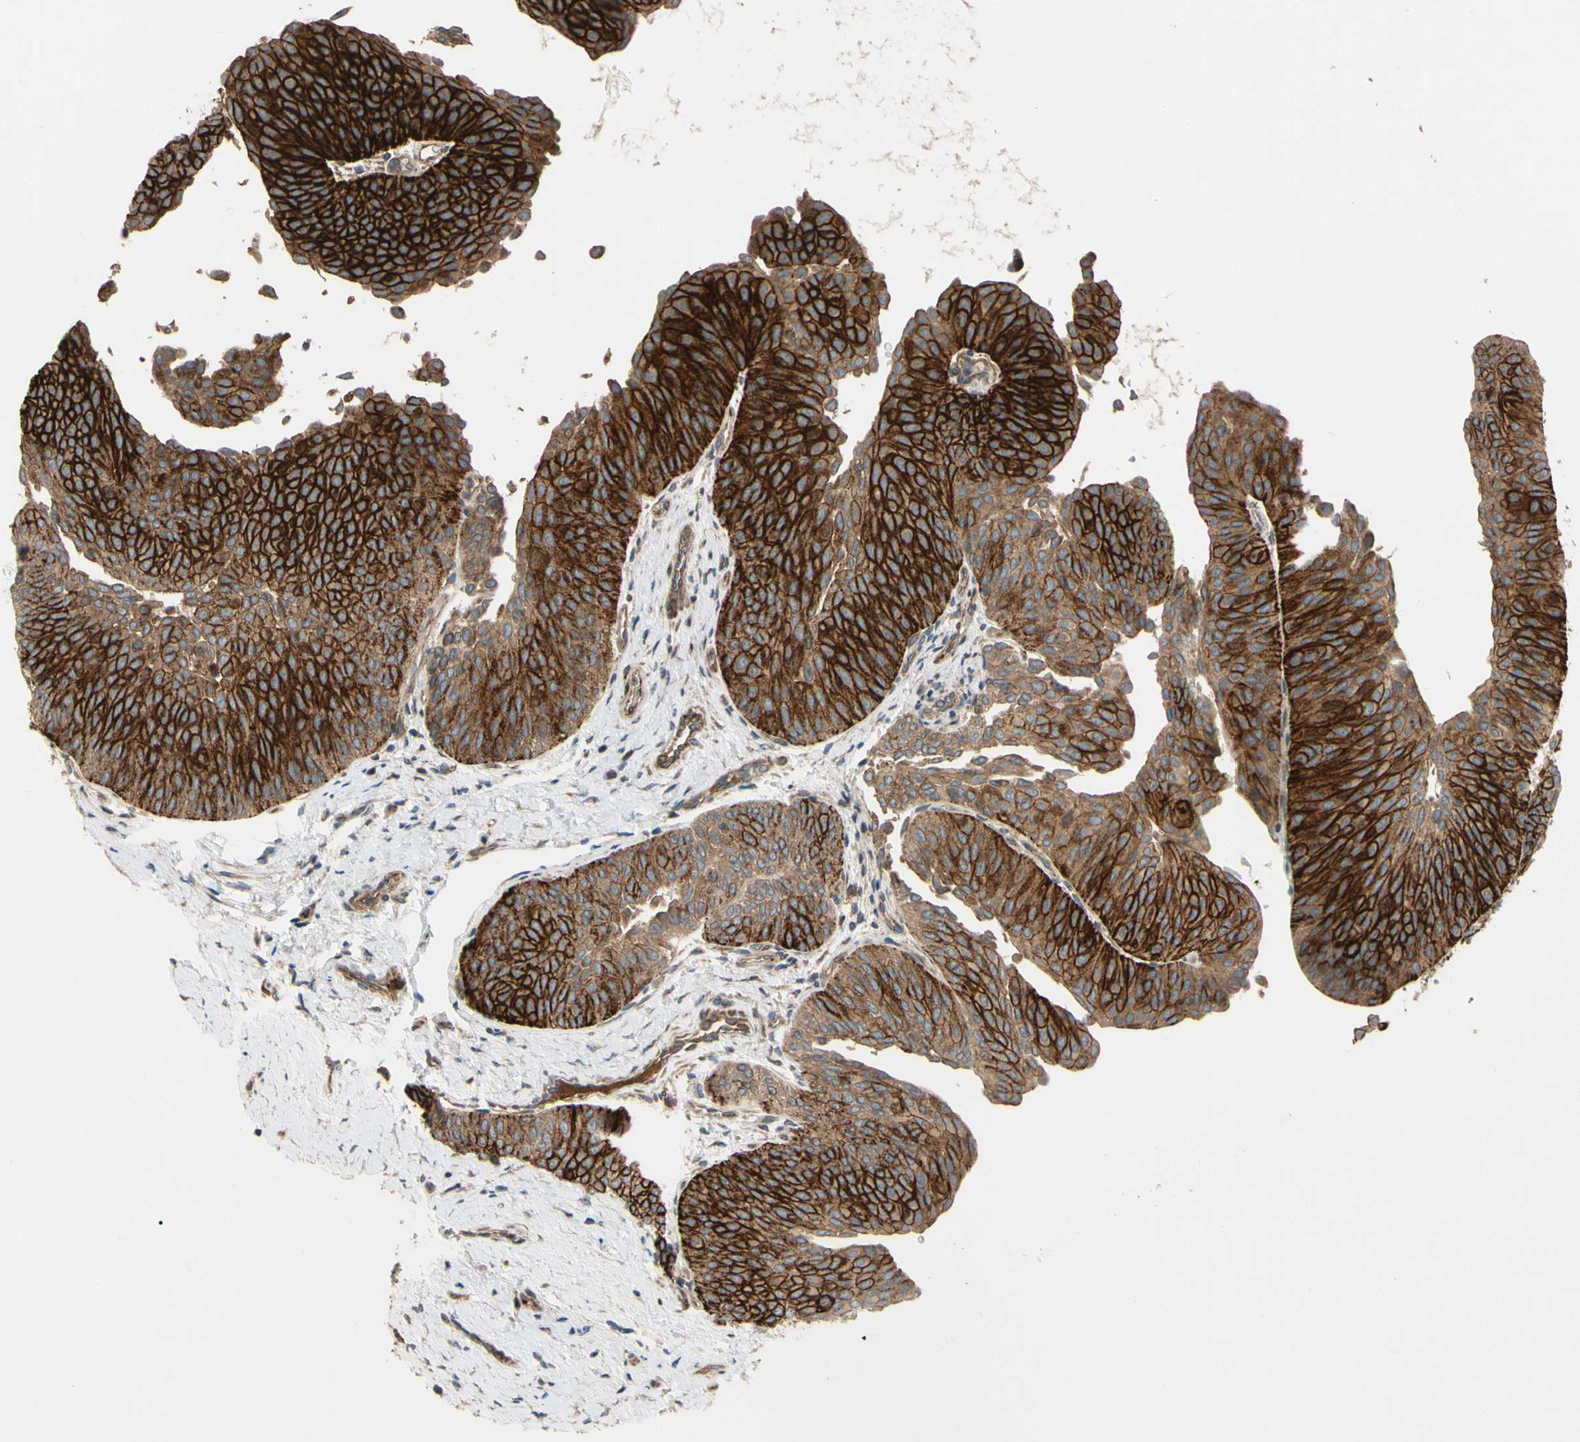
{"staining": {"intensity": "strong", "quantity": ">75%", "location": "cytoplasmic/membranous"}, "tissue": "urothelial cancer", "cell_type": "Tumor cells", "image_type": "cancer", "snomed": [{"axis": "morphology", "description": "Urothelial carcinoma, Low grade"}, {"axis": "topography", "description": "Urinary bladder"}], "caption": "Immunohistochemical staining of human urothelial cancer displays strong cytoplasmic/membranous protein staining in about >75% of tumor cells.", "gene": "SPTLC1", "patient": {"sex": "female", "age": 60}}